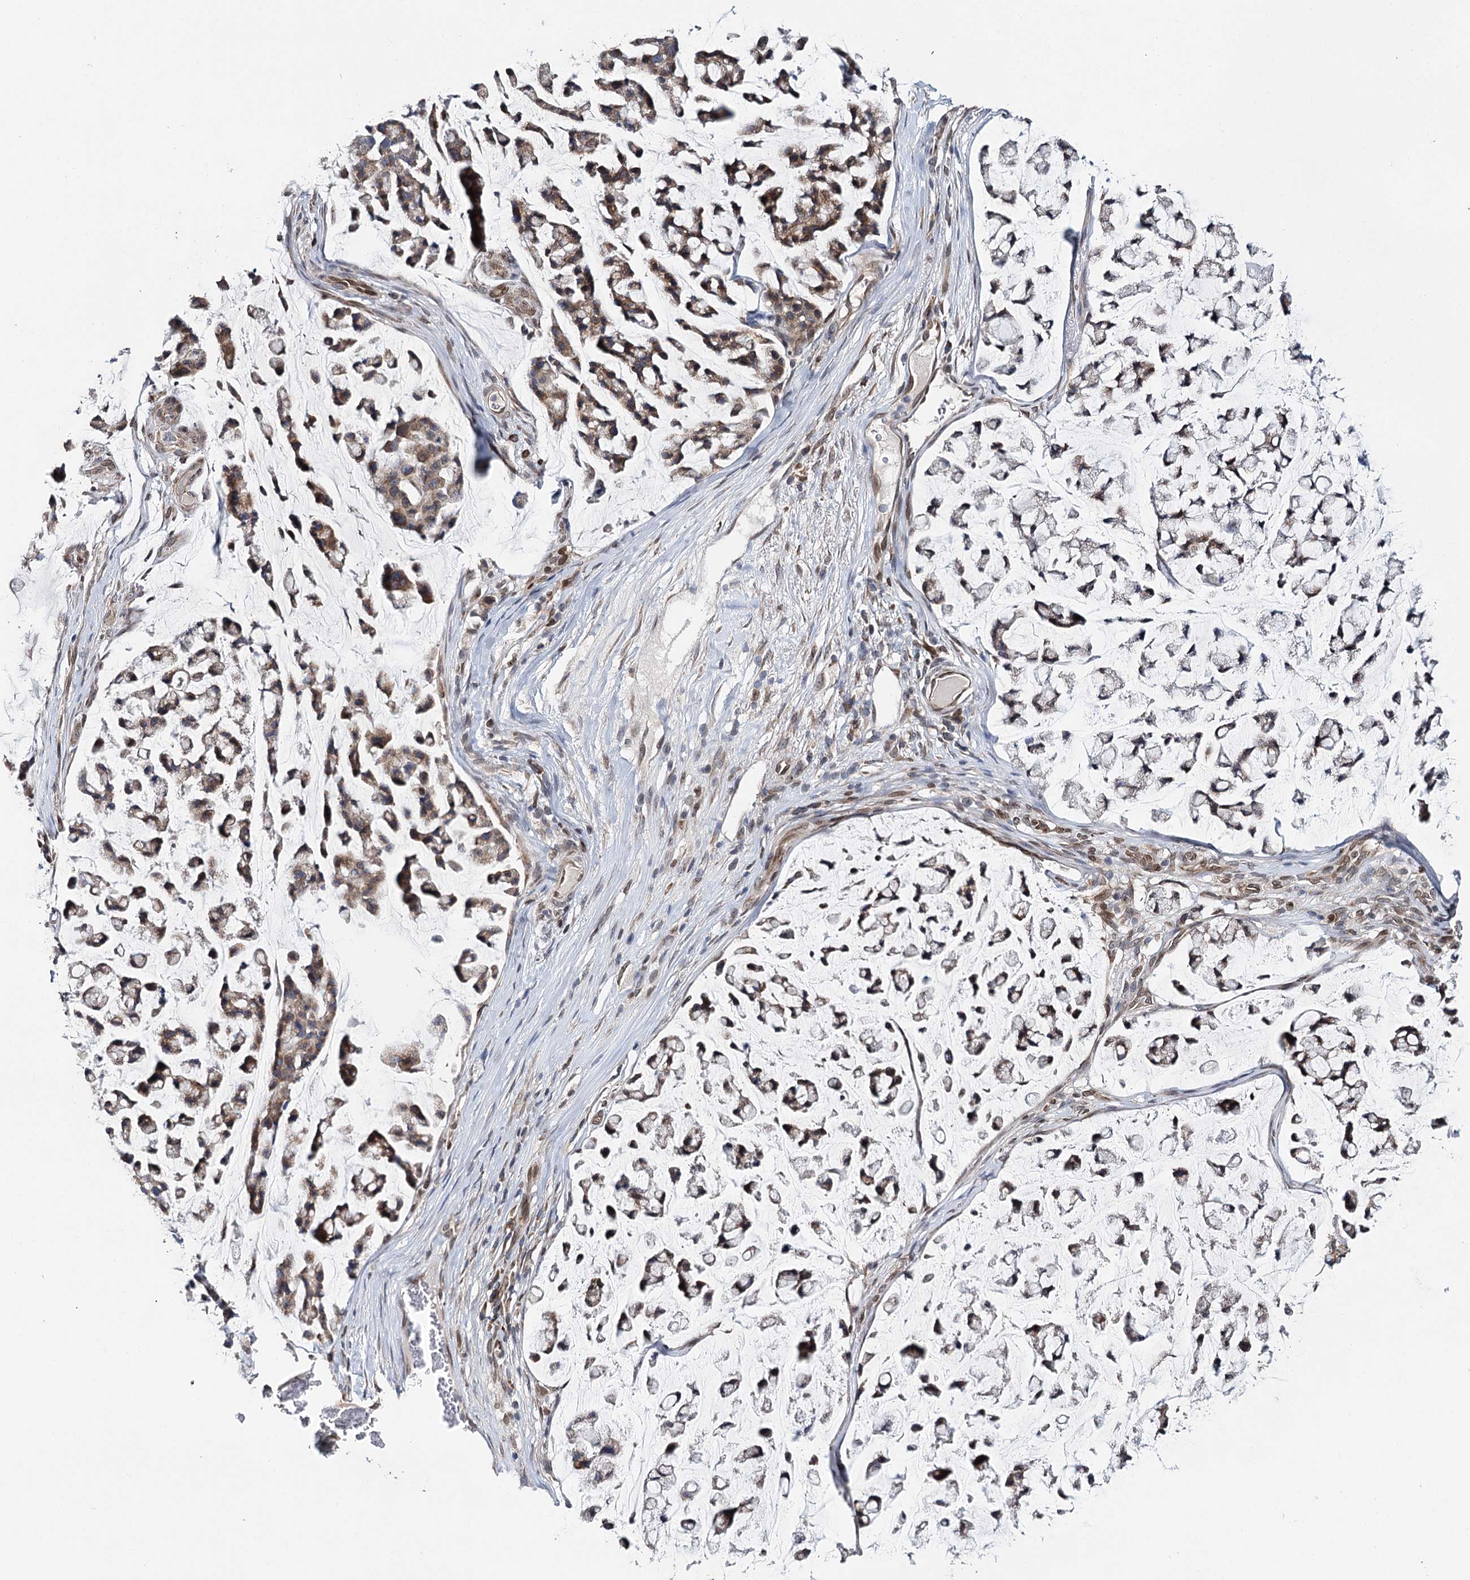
{"staining": {"intensity": "moderate", "quantity": ">75%", "location": "cytoplasmic/membranous"}, "tissue": "stomach cancer", "cell_type": "Tumor cells", "image_type": "cancer", "snomed": [{"axis": "morphology", "description": "Adenocarcinoma, NOS"}, {"axis": "topography", "description": "Stomach, lower"}], "caption": "Moderate cytoplasmic/membranous protein positivity is identified in approximately >75% of tumor cells in stomach cancer (adenocarcinoma).", "gene": "CFAP46", "patient": {"sex": "male", "age": 67}}